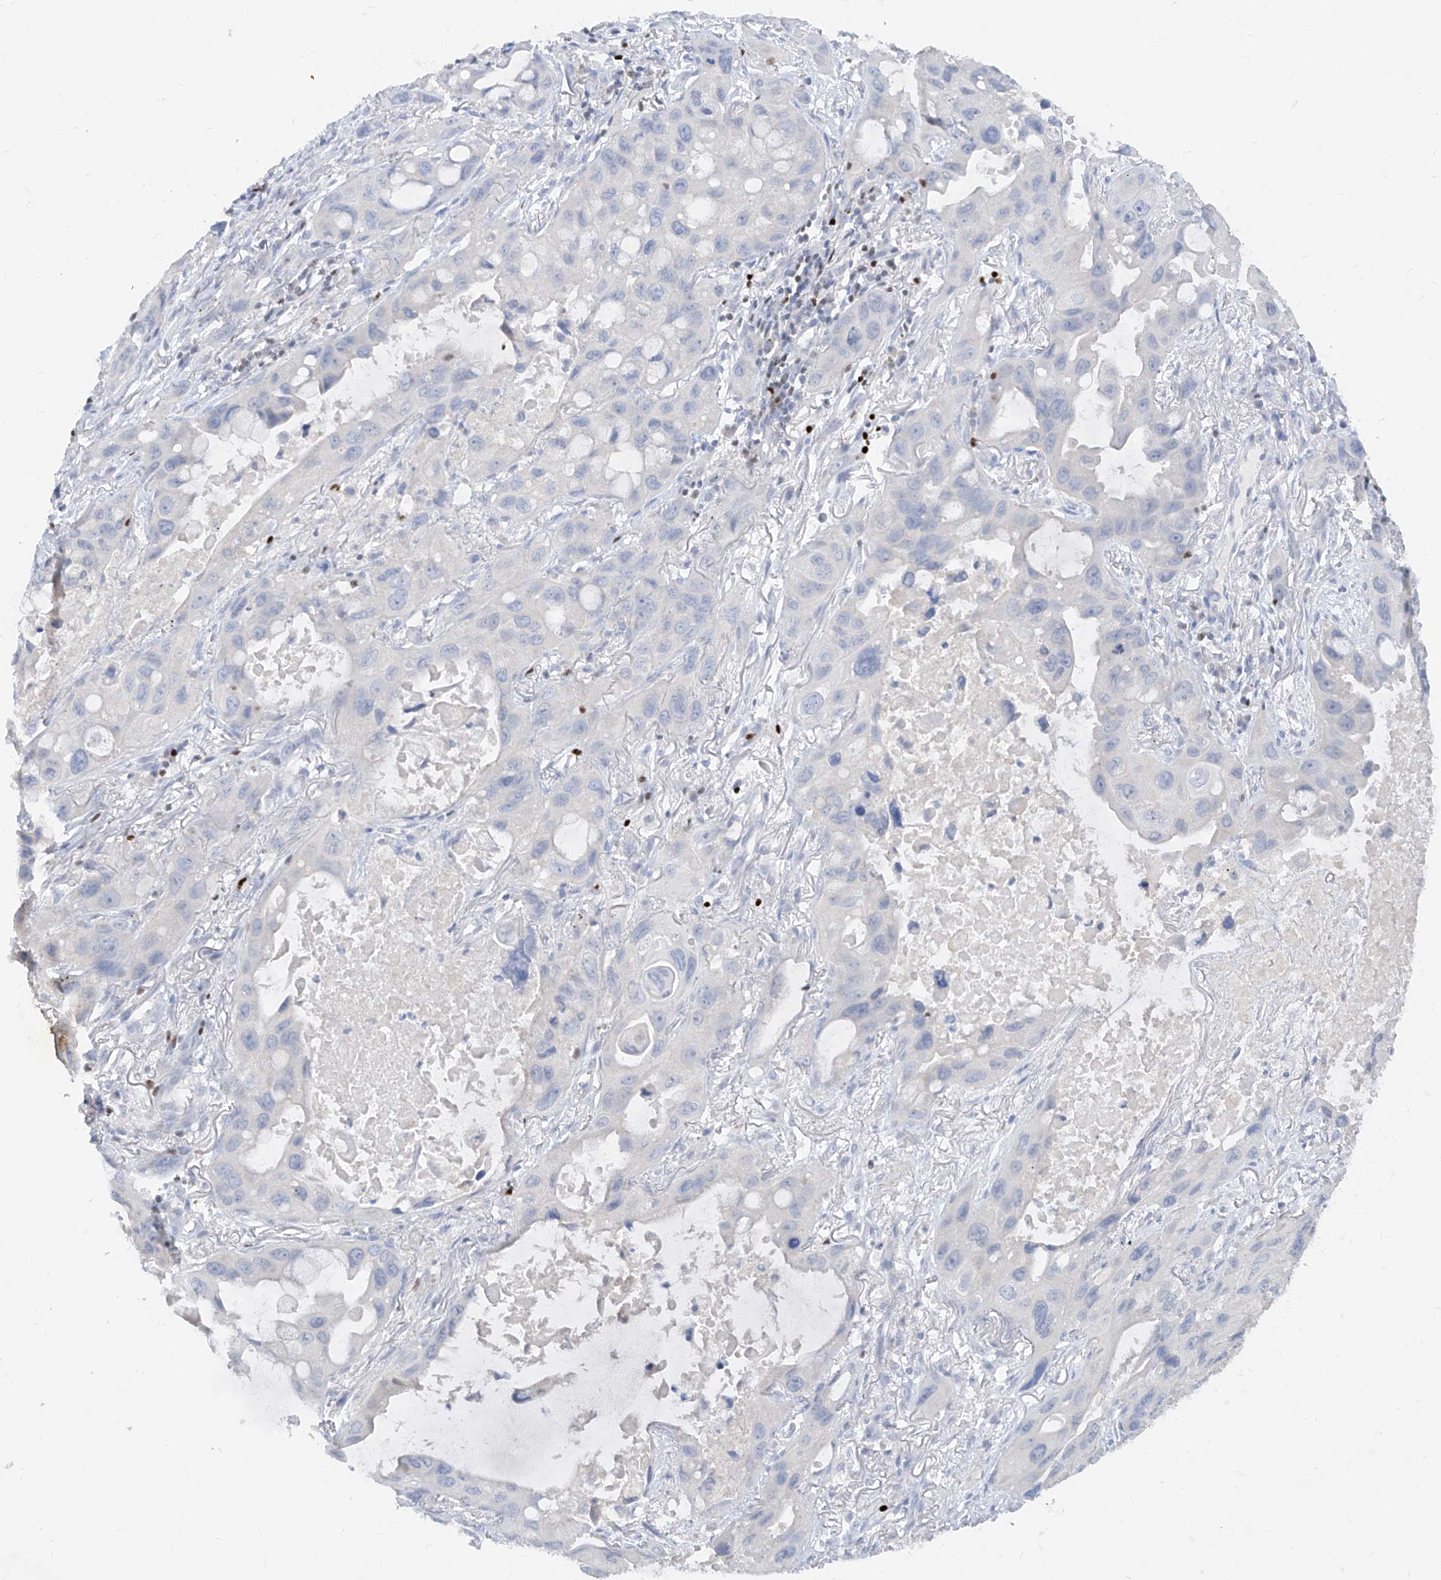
{"staining": {"intensity": "negative", "quantity": "none", "location": "none"}, "tissue": "lung cancer", "cell_type": "Tumor cells", "image_type": "cancer", "snomed": [{"axis": "morphology", "description": "Squamous cell carcinoma, NOS"}, {"axis": "topography", "description": "Lung"}], "caption": "Lung squamous cell carcinoma was stained to show a protein in brown. There is no significant positivity in tumor cells.", "gene": "TBX21", "patient": {"sex": "female", "age": 73}}